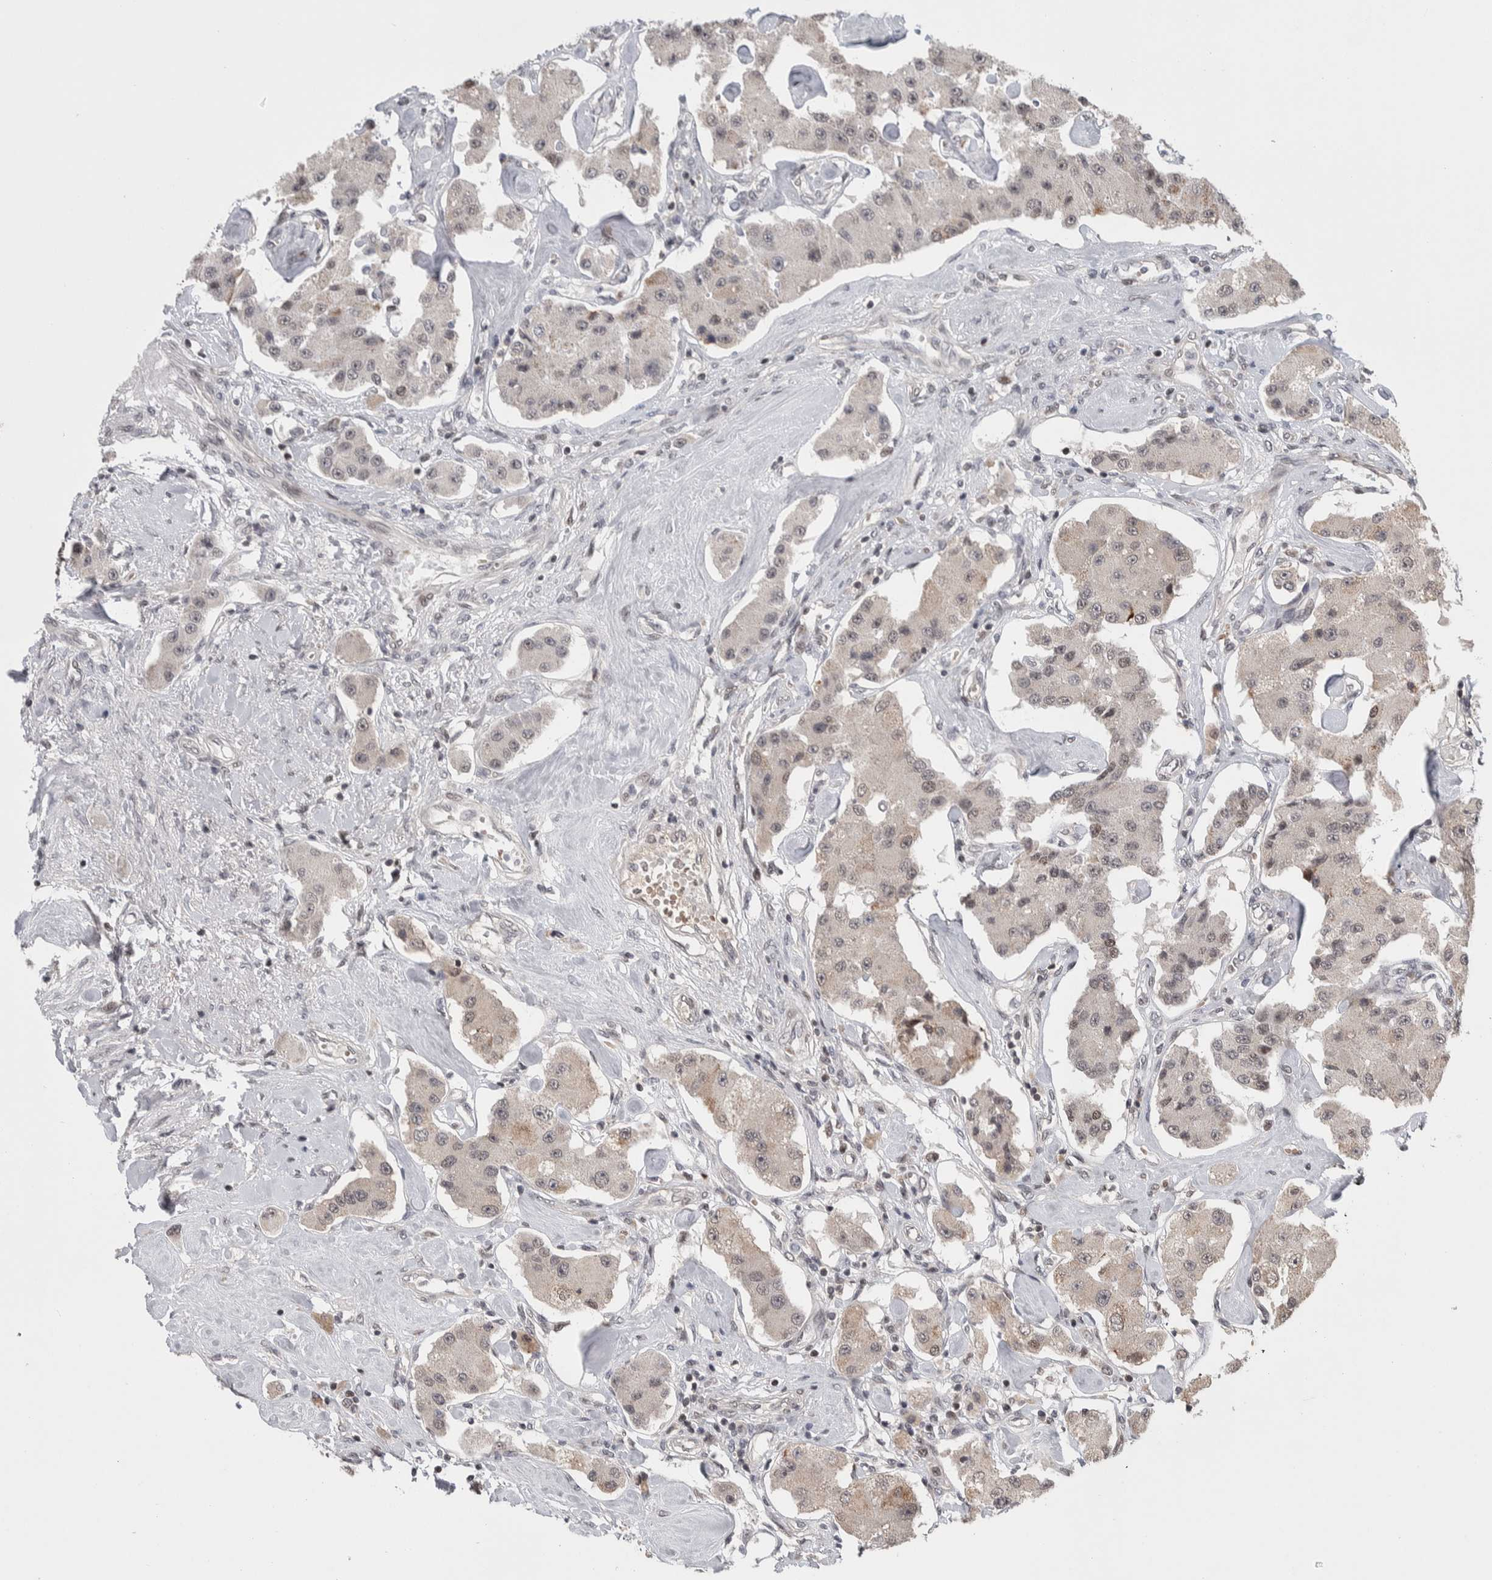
{"staining": {"intensity": "weak", "quantity": "<25%", "location": "nuclear"}, "tissue": "carcinoid", "cell_type": "Tumor cells", "image_type": "cancer", "snomed": [{"axis": "morphology", "description": "Carcinoid, malignant, NOS"}, {"axis": "topography", "description": "Pancreas"}], "caption": "Immunohistochemical staining of human carcinoid exhibits no significant positivity in tumor cells.", "gene": "ZNF592", "patient": {"sex": "male", "age": 41}}